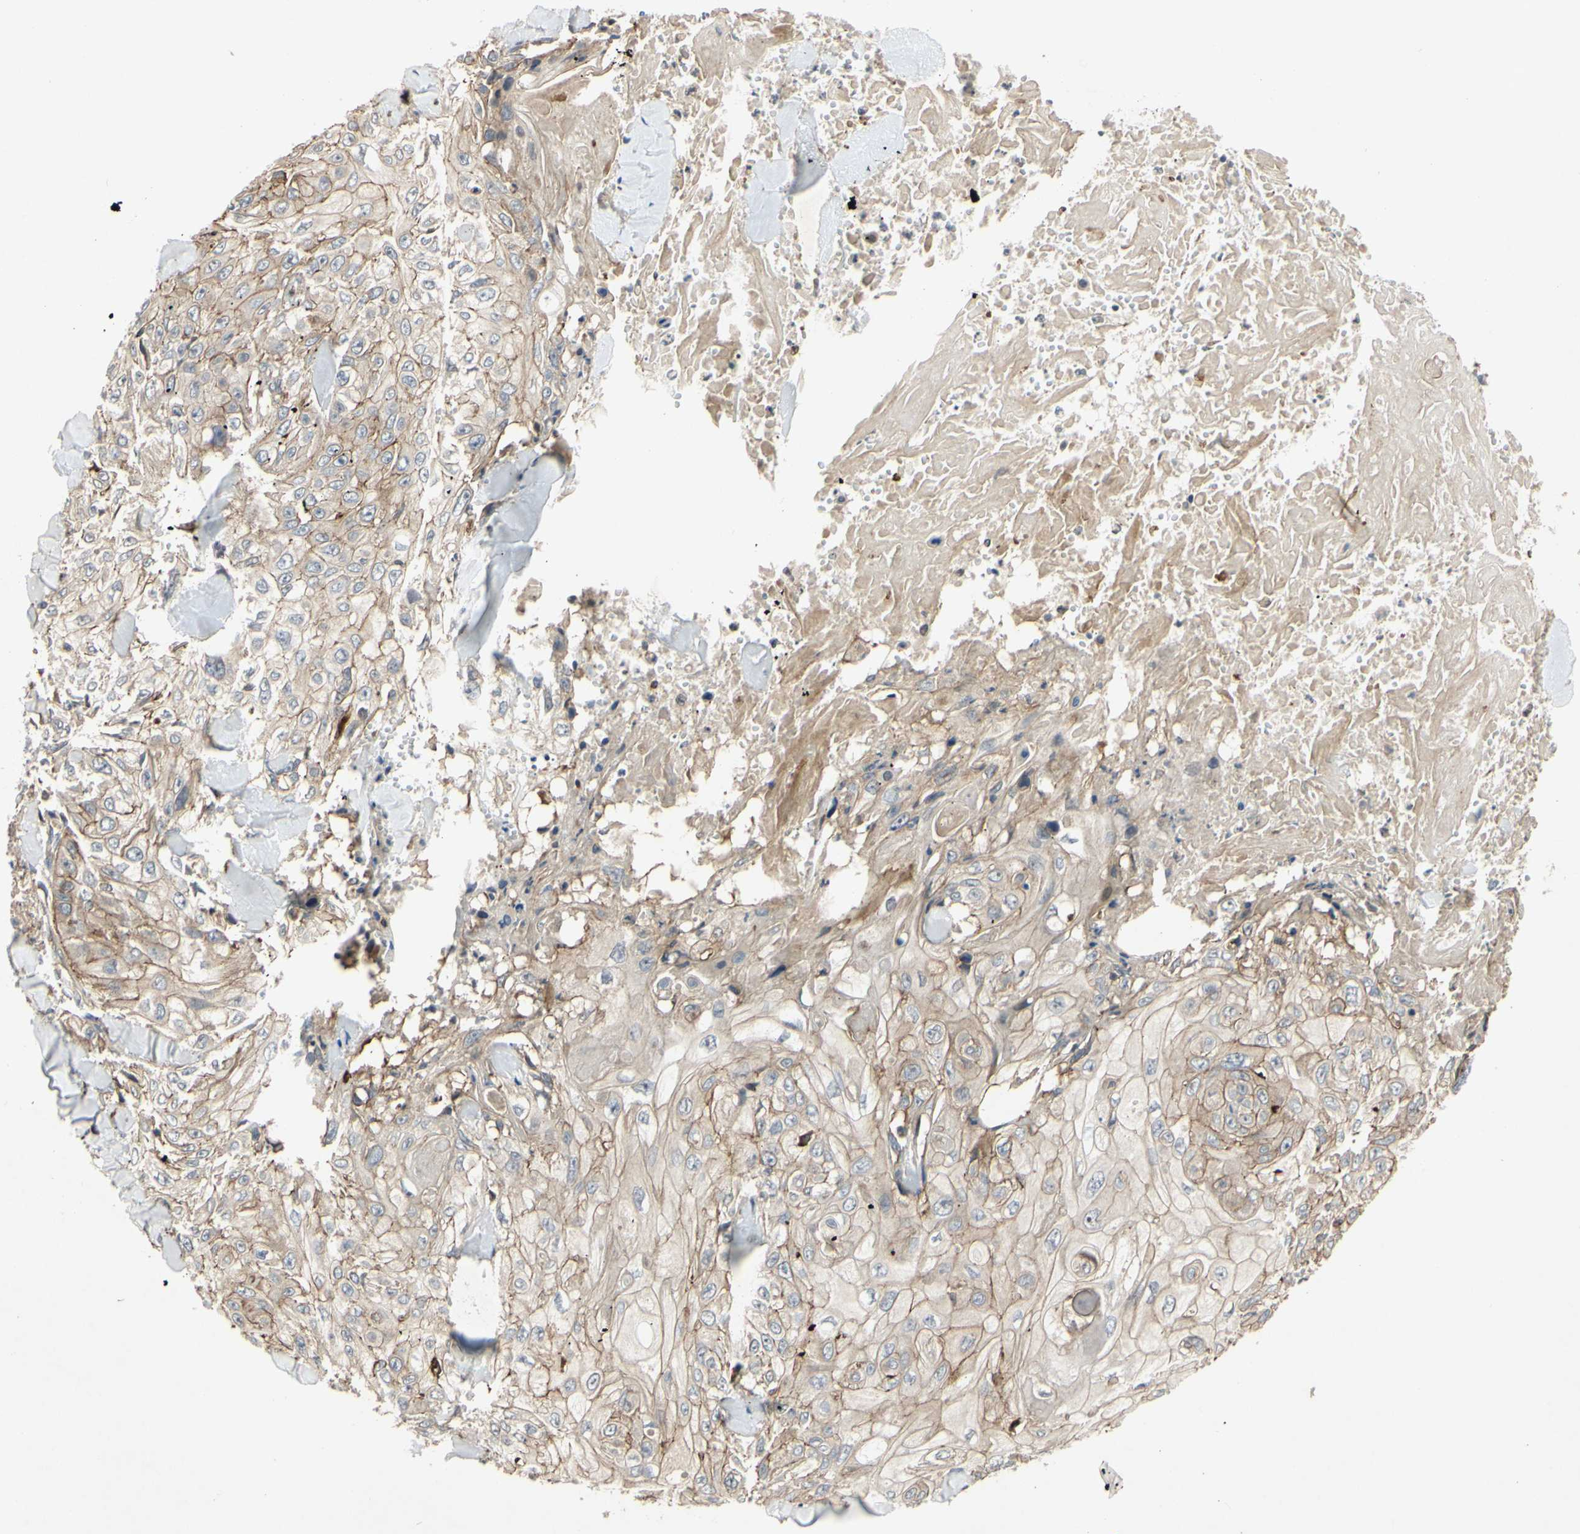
{"staining": {"intensity": "weak", "quantity": ">75%", "location": "cytoplasmic/membranous"}, "tissue": "skin cancer", "cell_type": "Tumor cells", "image_type": "cancer", "snomed": [{"axis": "morphology", "description": "Squamous cell carcinoma, NOS"}, {"axis": "topography", "description": "Skin"}], "caption": "Skin cancer tissue displays weak cytoplasmic/membranous staining in about >75% of tumor cells", "gene": "PLXNA2", "patient": {"sex": "male", "age": 86}}